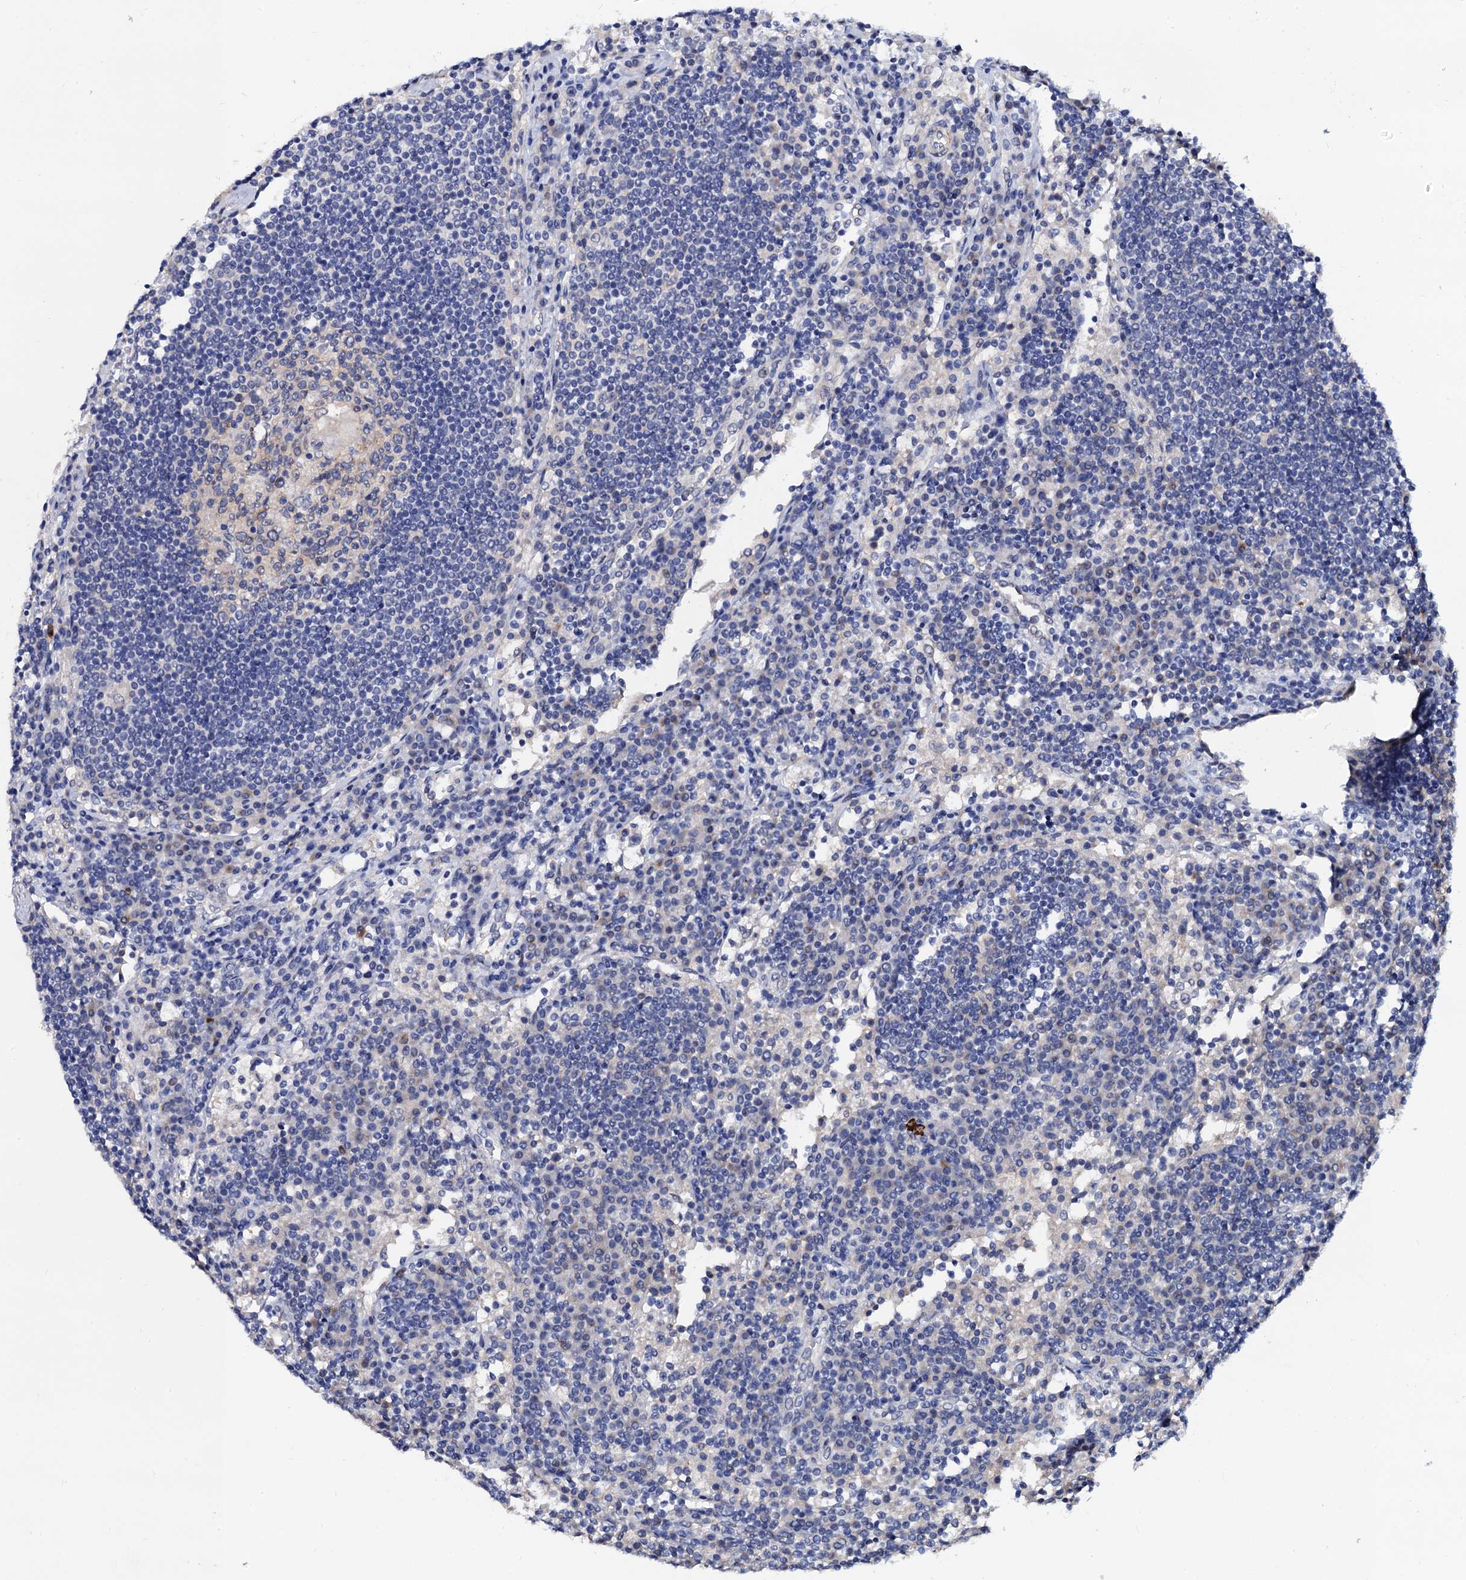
{"staining": {"intensity": "moderate", "quantity": "25%-75%", "location": "cytoplasmic/membranous"}, "tissue": "lymph node", "cell_type": "Germinal center cells", "image_type": "normal", "snomed": [{"axis": "morphology", "description": "Normal tissue, NOS"}, {"axis": "topography", "description": "Lymph node"}], "caption": "Lymph node stained for a protein reveals moderate cytoplasmic/membranous positivity in germinal center cells. (Brightfield microscopy of DAB IHC at high magnification).", "gene": "ZDHHC18", "patient": {"sex": "female", "age": 53}}